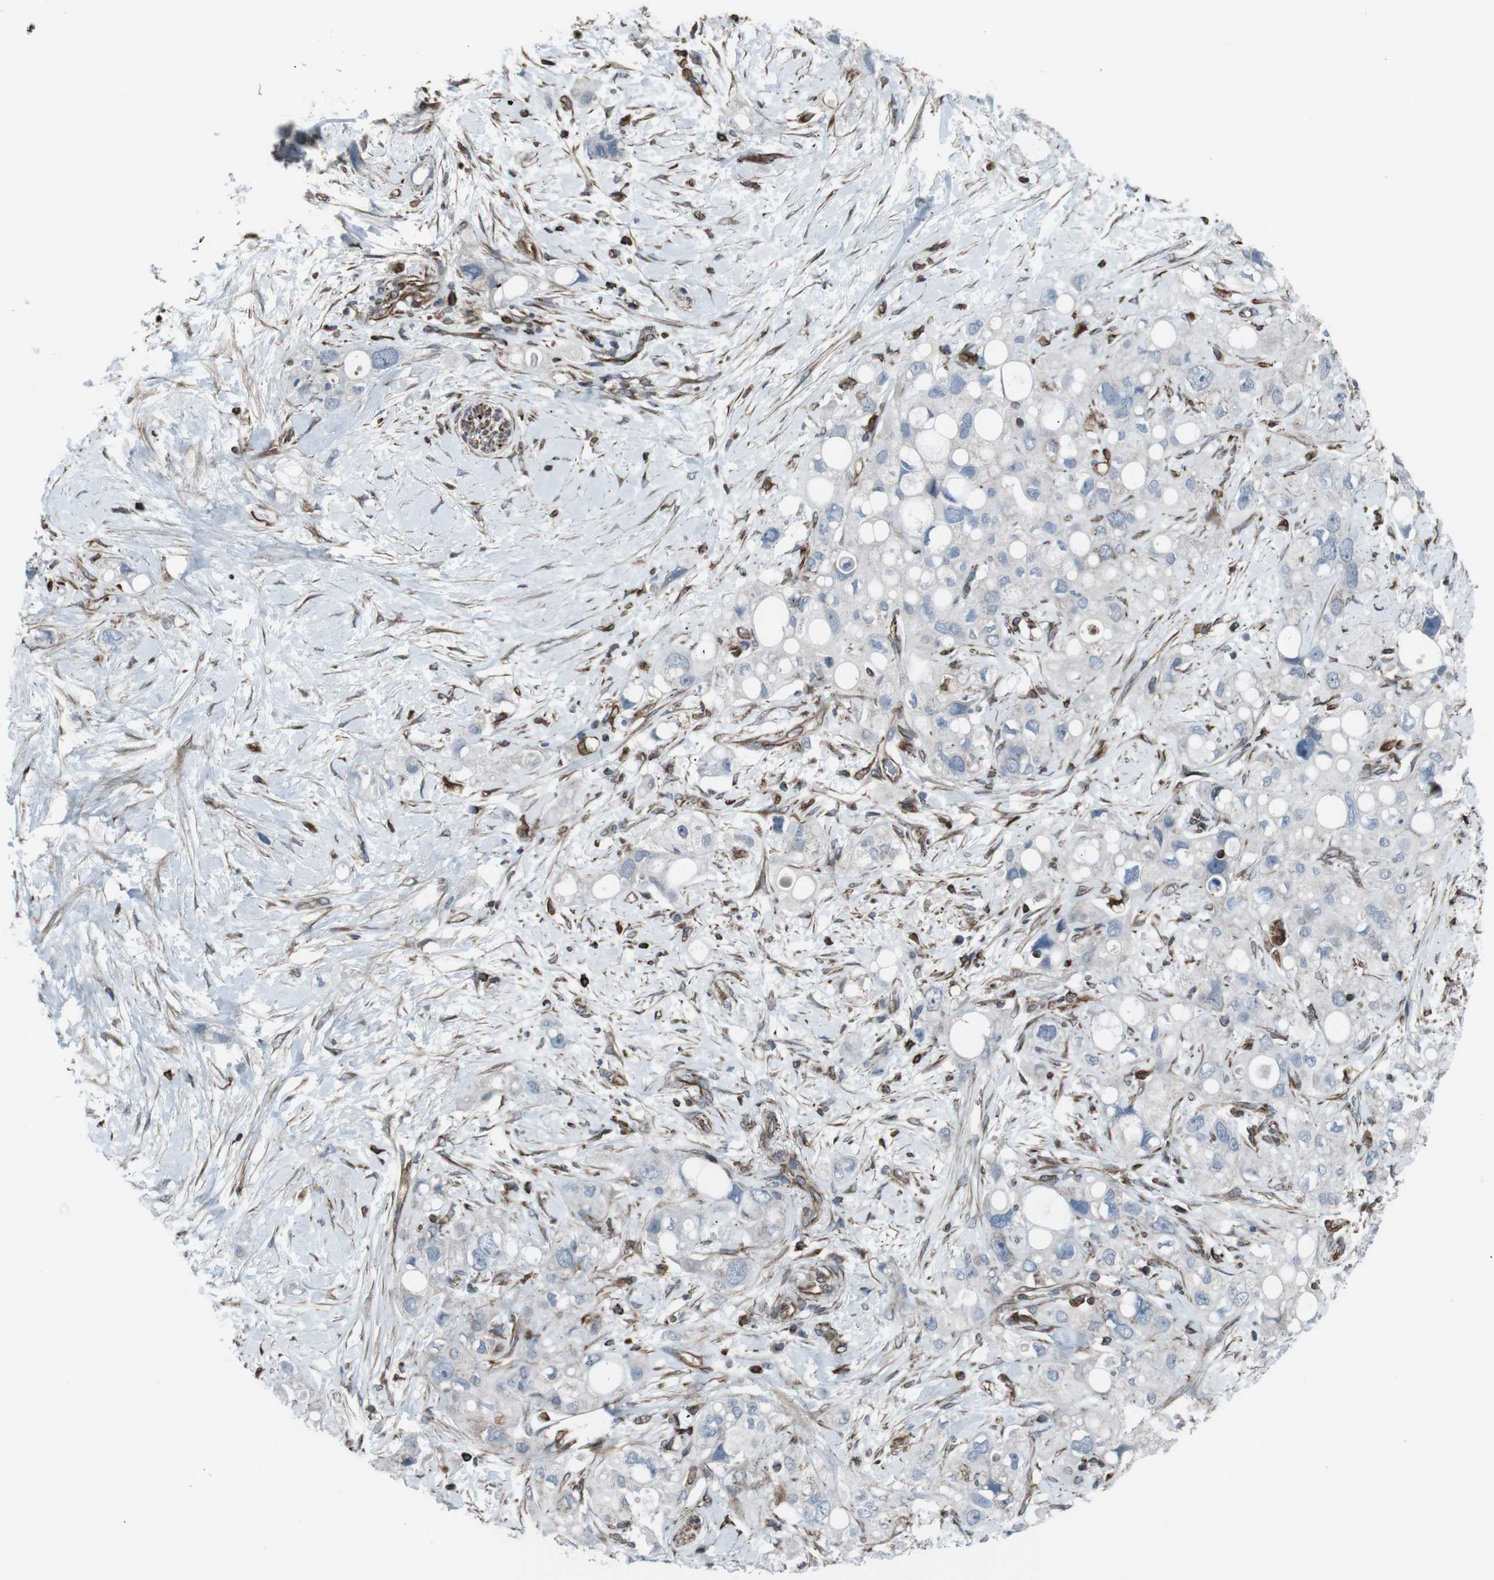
{"staining": {"intensity": "negative", "quantity": "none", "location": "none"}, "tissue": "pancreatic cancer", "cell_type": "Tumor cells", "image_type": "cancer", "snomed": [{"axis": "morphology", "description": "Adenocarcinoma, NOS"}, {"axis": "topography", "description": "Pancreas"}], "caption": "High power microscopy photomicrograph of an immunohistochemistry (IHC) image of pancreatic cancer (adenocarcinoma), revealing no significant positivity in tumor cells.", "gene": "TMEM141", "patient": {"sex": "female", "age": 56}}